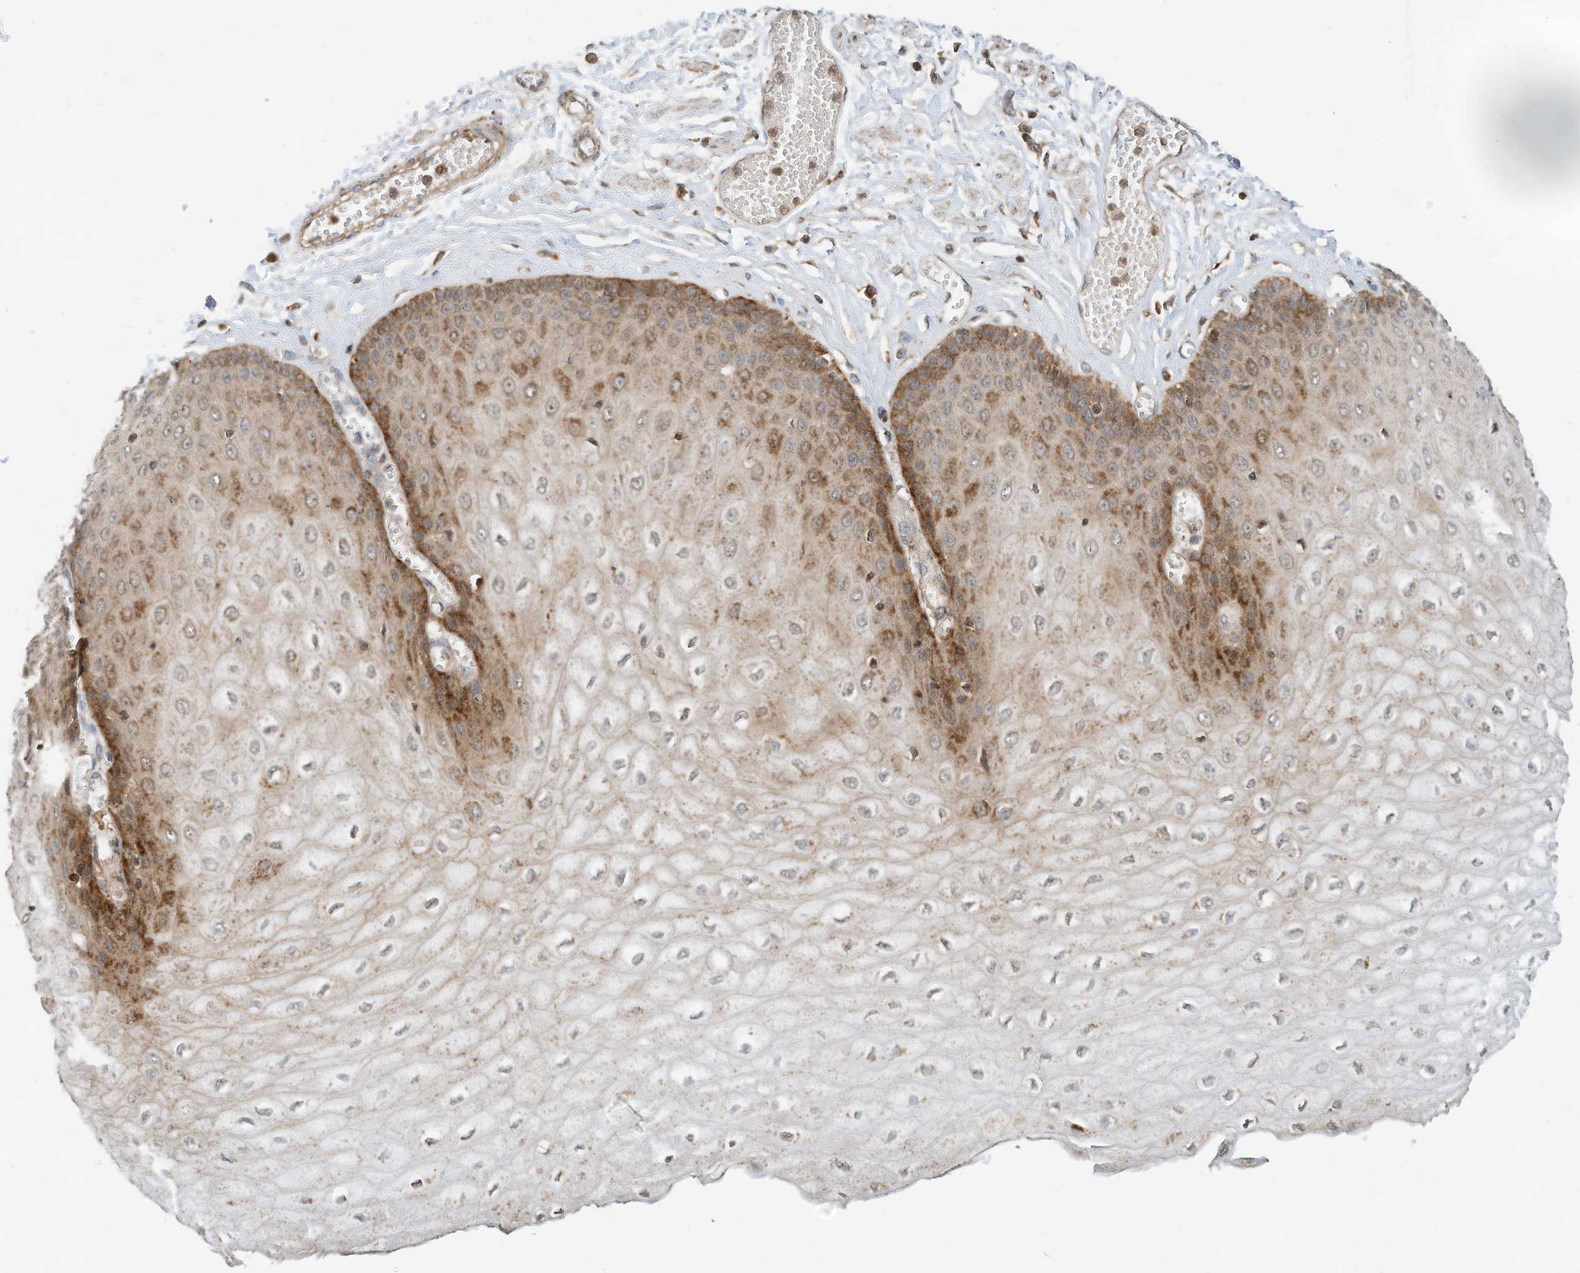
{"staining": {"intensity": "moderate", "quantity": ">75%", "location": "cytoplasmic/membranous"}, "tissue": "esophagus", "cell_type": "Squamous epithelial cells", "image_type": "normal", "snomed": [{"axis": "morphology", "description": "Normal tissue, NOS"}, {"axis": "topography", "description": "Esophagus"}], "caption": "Immunohistochemical staining of normal esophagus exhibits >75% levels of moderate cytoplasmic/membranous protein positivity in approximately >75% of squamous epithelial cells.", "gene": "CPAMD8", "patient": {"sex": "male", "age": 60}}